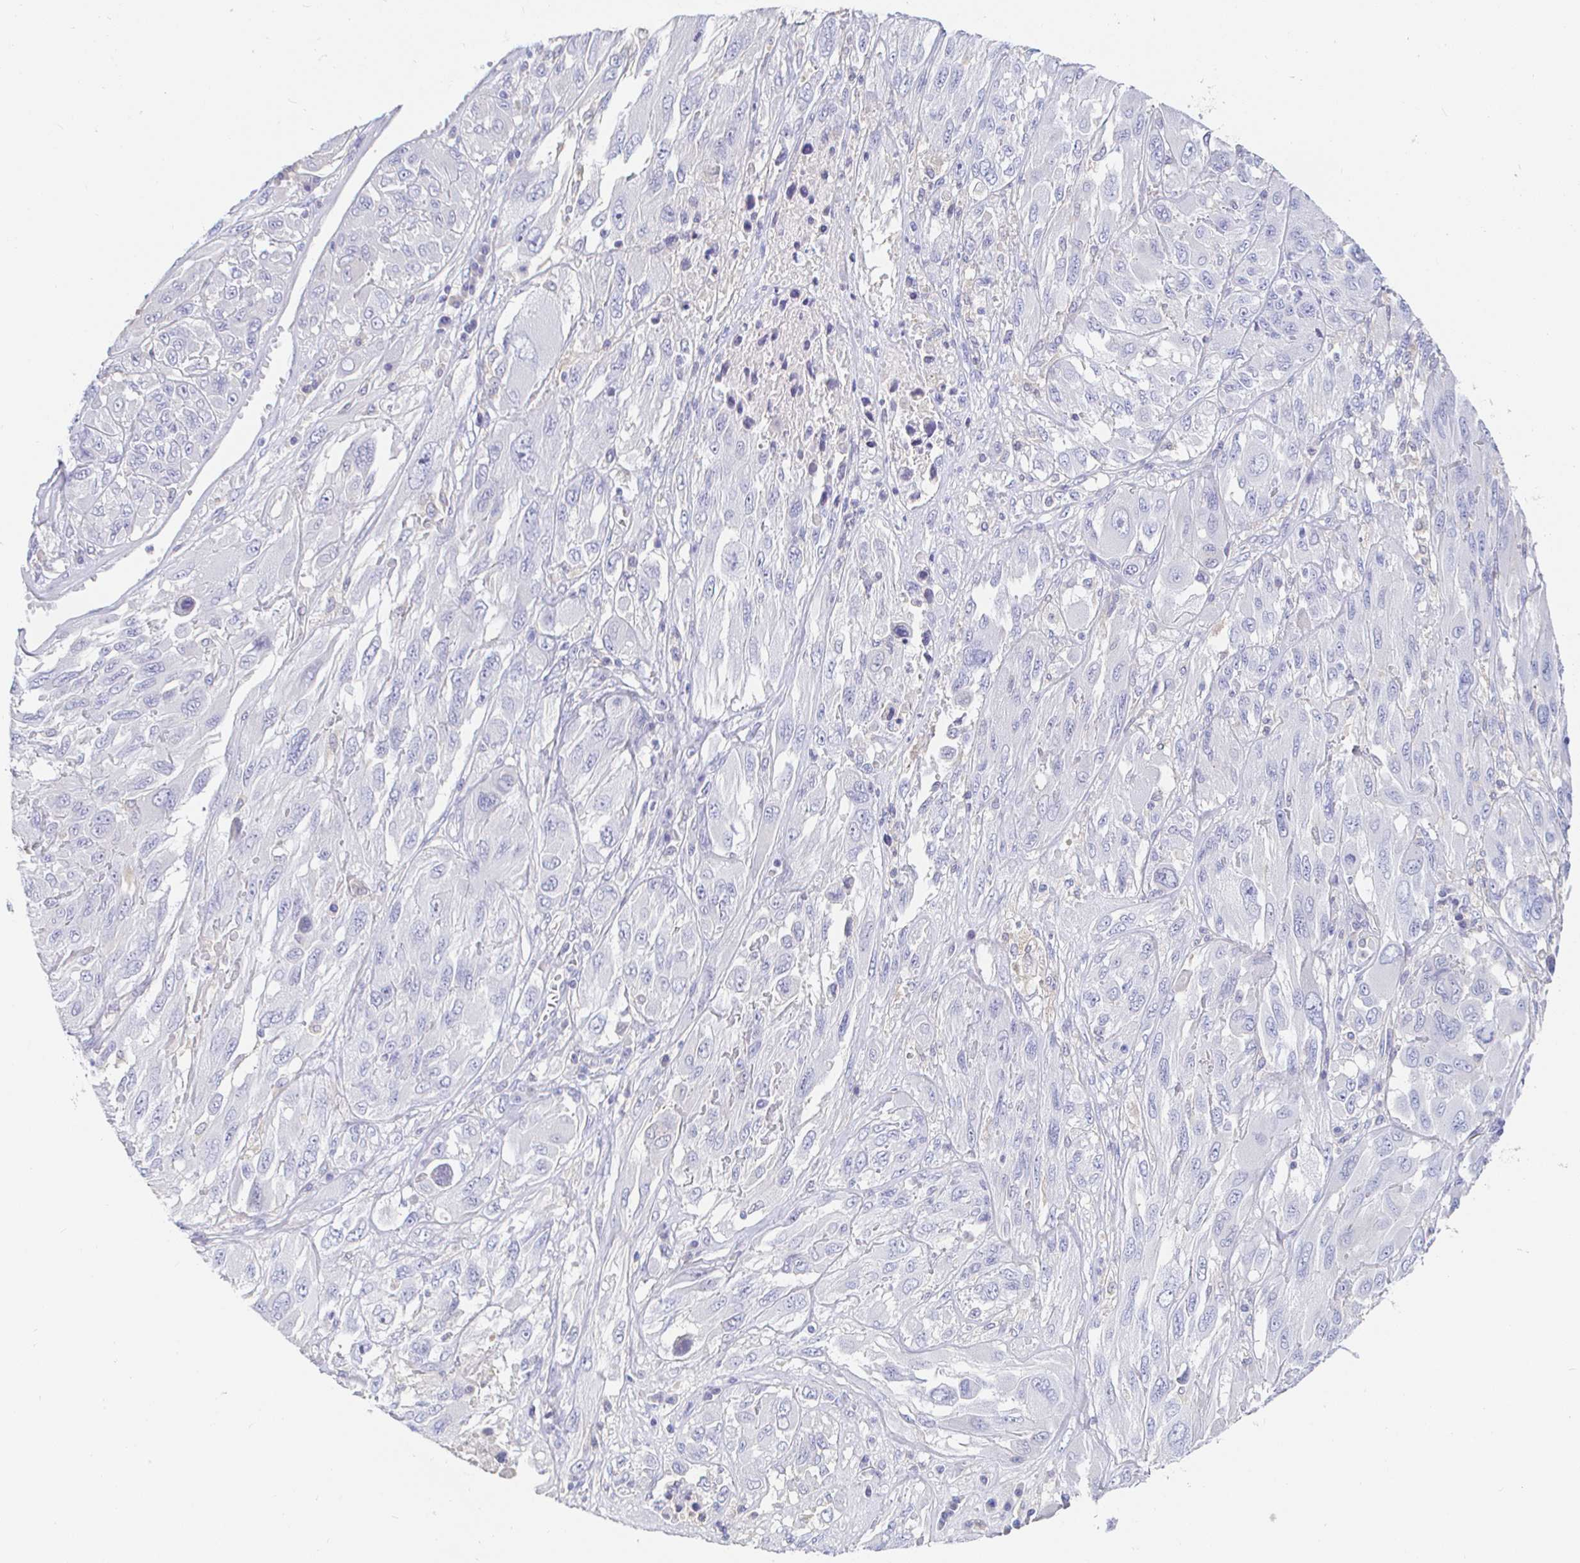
{"staining": {"intensity": "negative", "quantity": "none", "location": "none"}, "tissue": "melanoma", "cell_type": "Tumor cells", "image_type": "cancer", "snomed": [{"axis": "morphology", "description": "Malignant melanoma, NOS"}, {"axis": "topography", "description": "Skin"}], "caption": "Tumor cells are negative for protein expression in human melanoma.", "gene": "PDE6B", "patient": {"sex": "female", "age": 91}}